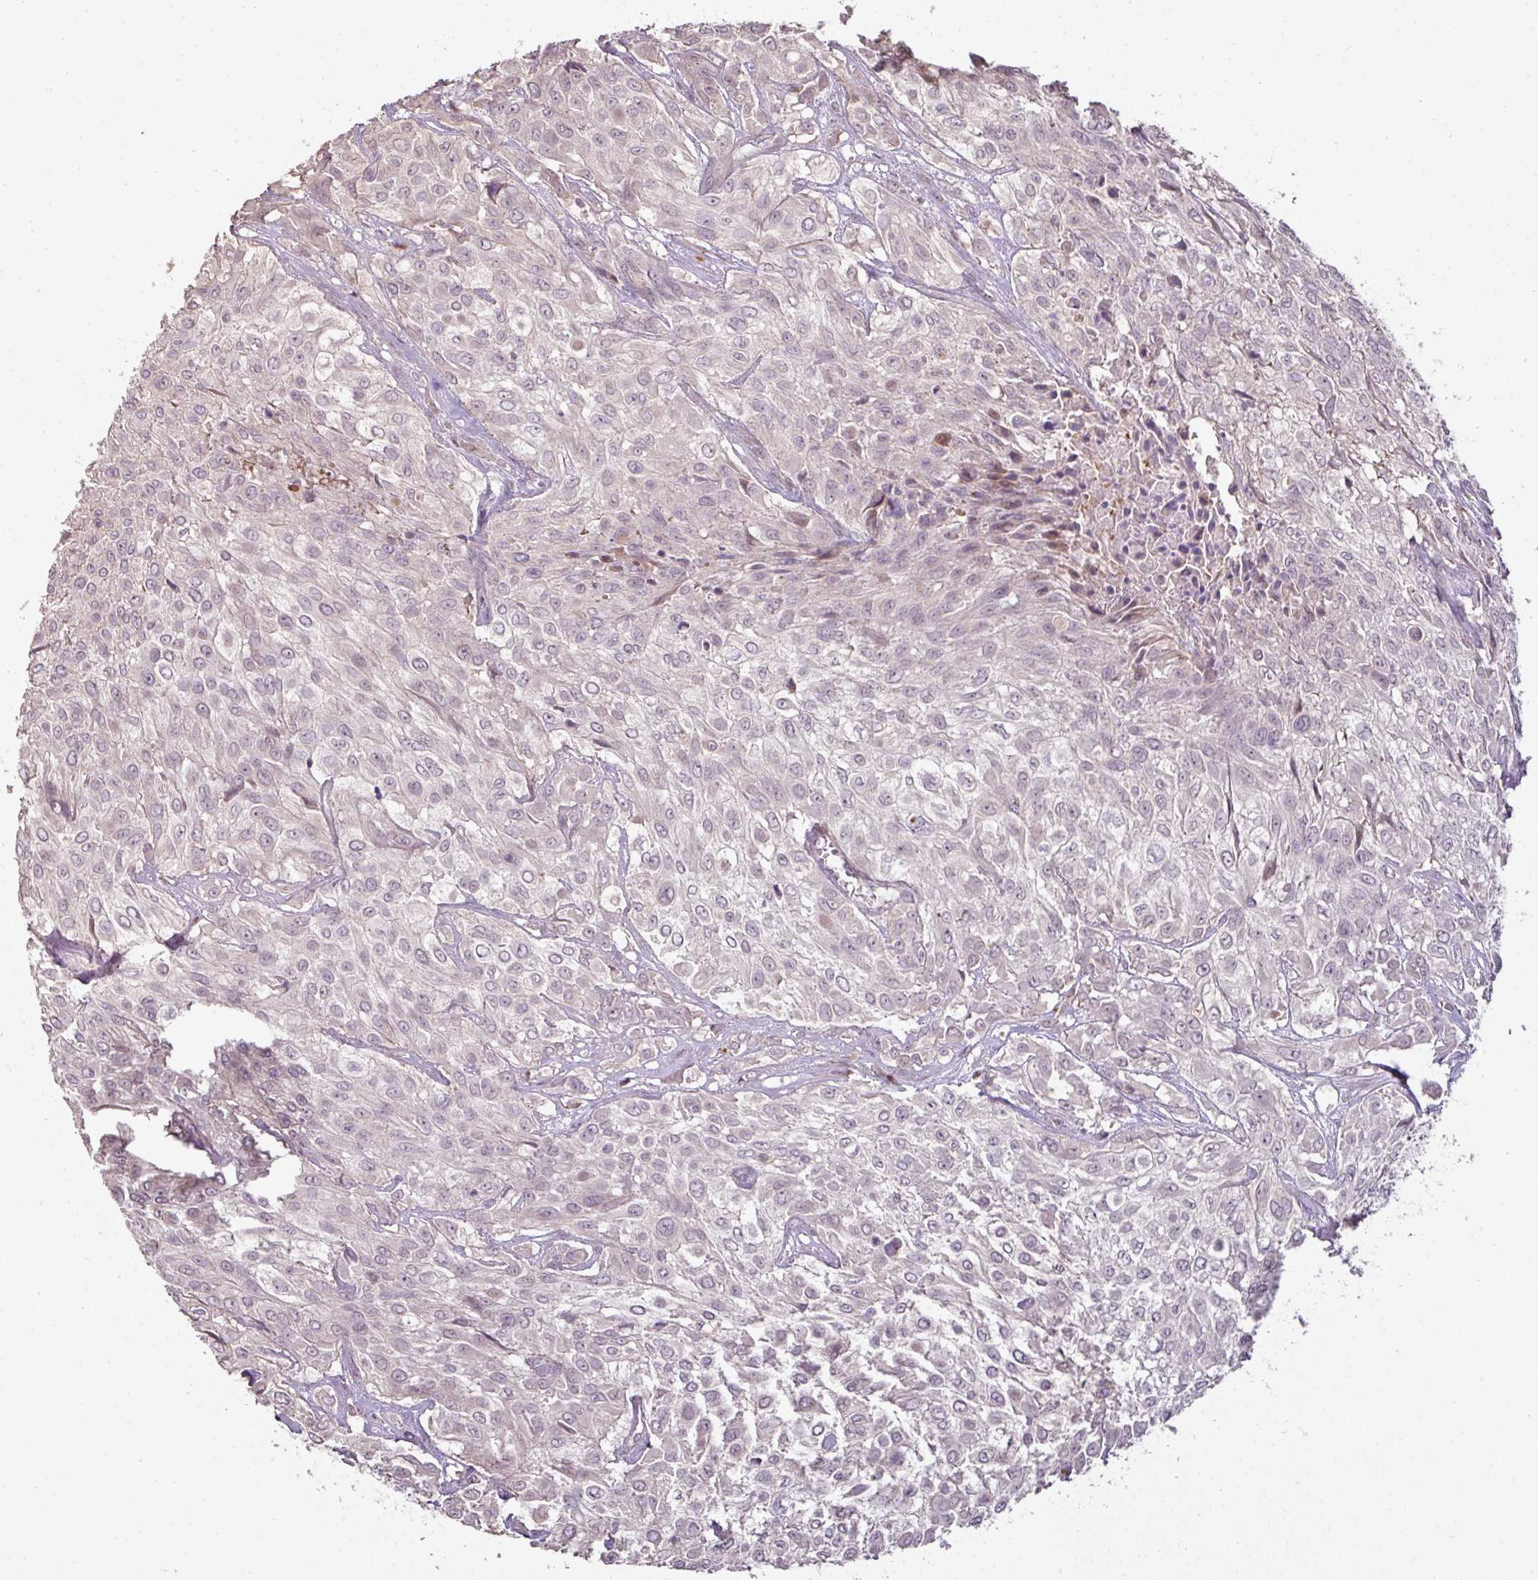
{"staining": {"intensity": "negative", "quantity": "none", "location": "none"}, "tissue": "urothelial cancer", "cell_type": "Tumor cells", "image_type": "cancer", "snomed": [{"axis": "morphology", "description": "Urothelial carcinoma, High grade"}, {"axis": "topography", "description": "Urinary bladder"}], "caption": "Immunohistochemistry (IHC) image of high-grade urothelial carcinoma stained for a protein (brown), which displays no positivity in tumor cells.", "gene": "CXCR5", "patient": {"sex": "male", "age": 57}}